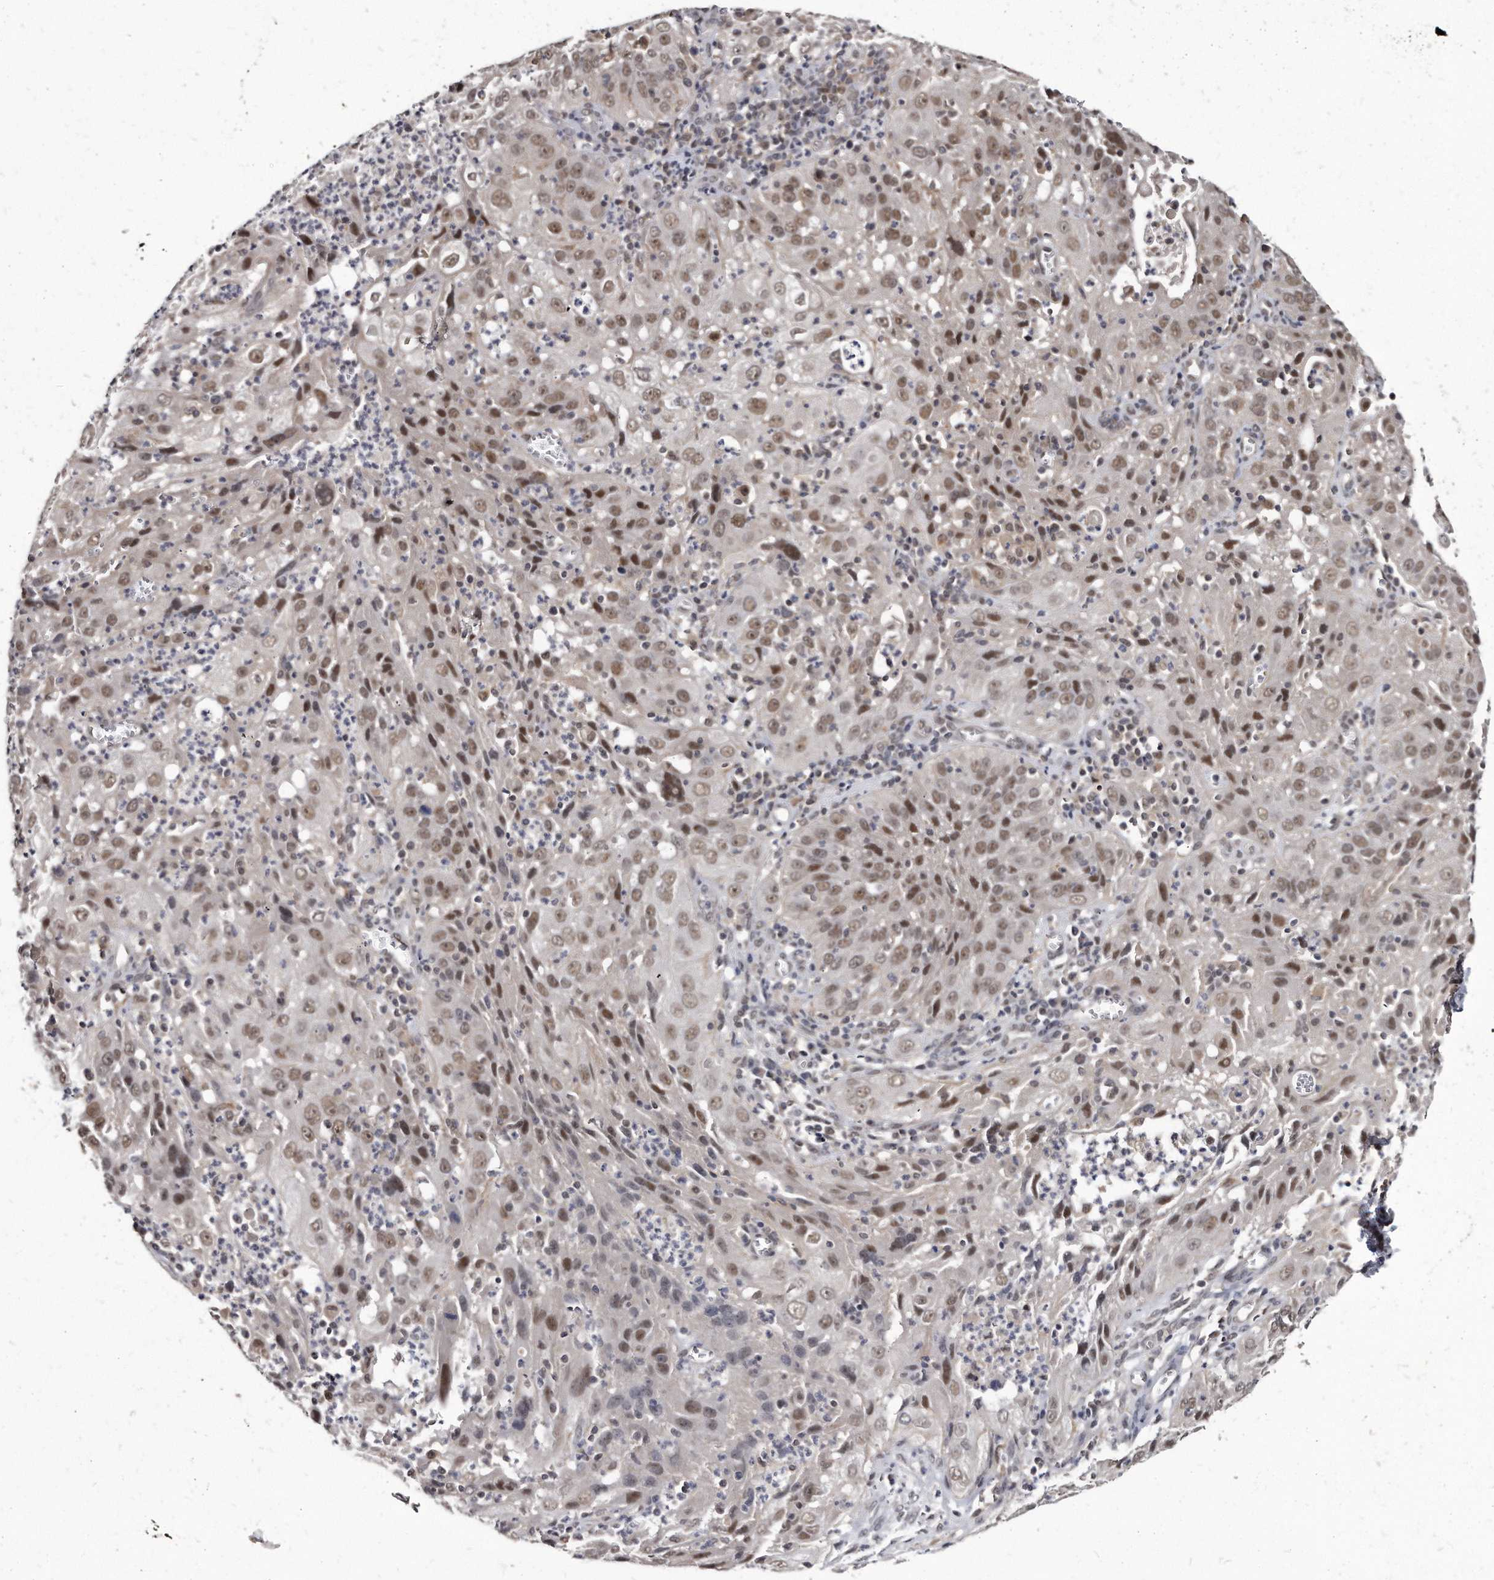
{"staining": {"intensity": "moderate", "quantity": ">75%", "location": "nuclear"}, "tissue": "cervical cancer", "cell_type": "Tumor cells", "image_type": "cancer", "snomed": [{"axis": "morphology", "description": "Squamous cell carcinoma, NOS"}, {"axis": "topography", "description": "Cervix"}], "caption": "IHC staining of cervical squamous cell carcinoma, which reveals medium levels of moderate nuclear positivity in approximately >75% of tumor cells indicating moderate nuclear protein staining. The staining was performed using DAB (3,3'-diaminobenzidine) (brown) for protein detection and nuclei were counterstained in hematoxylin (blue).", "gene": "KLHDC3", "patient": {"sex": "female", "age": 32}}